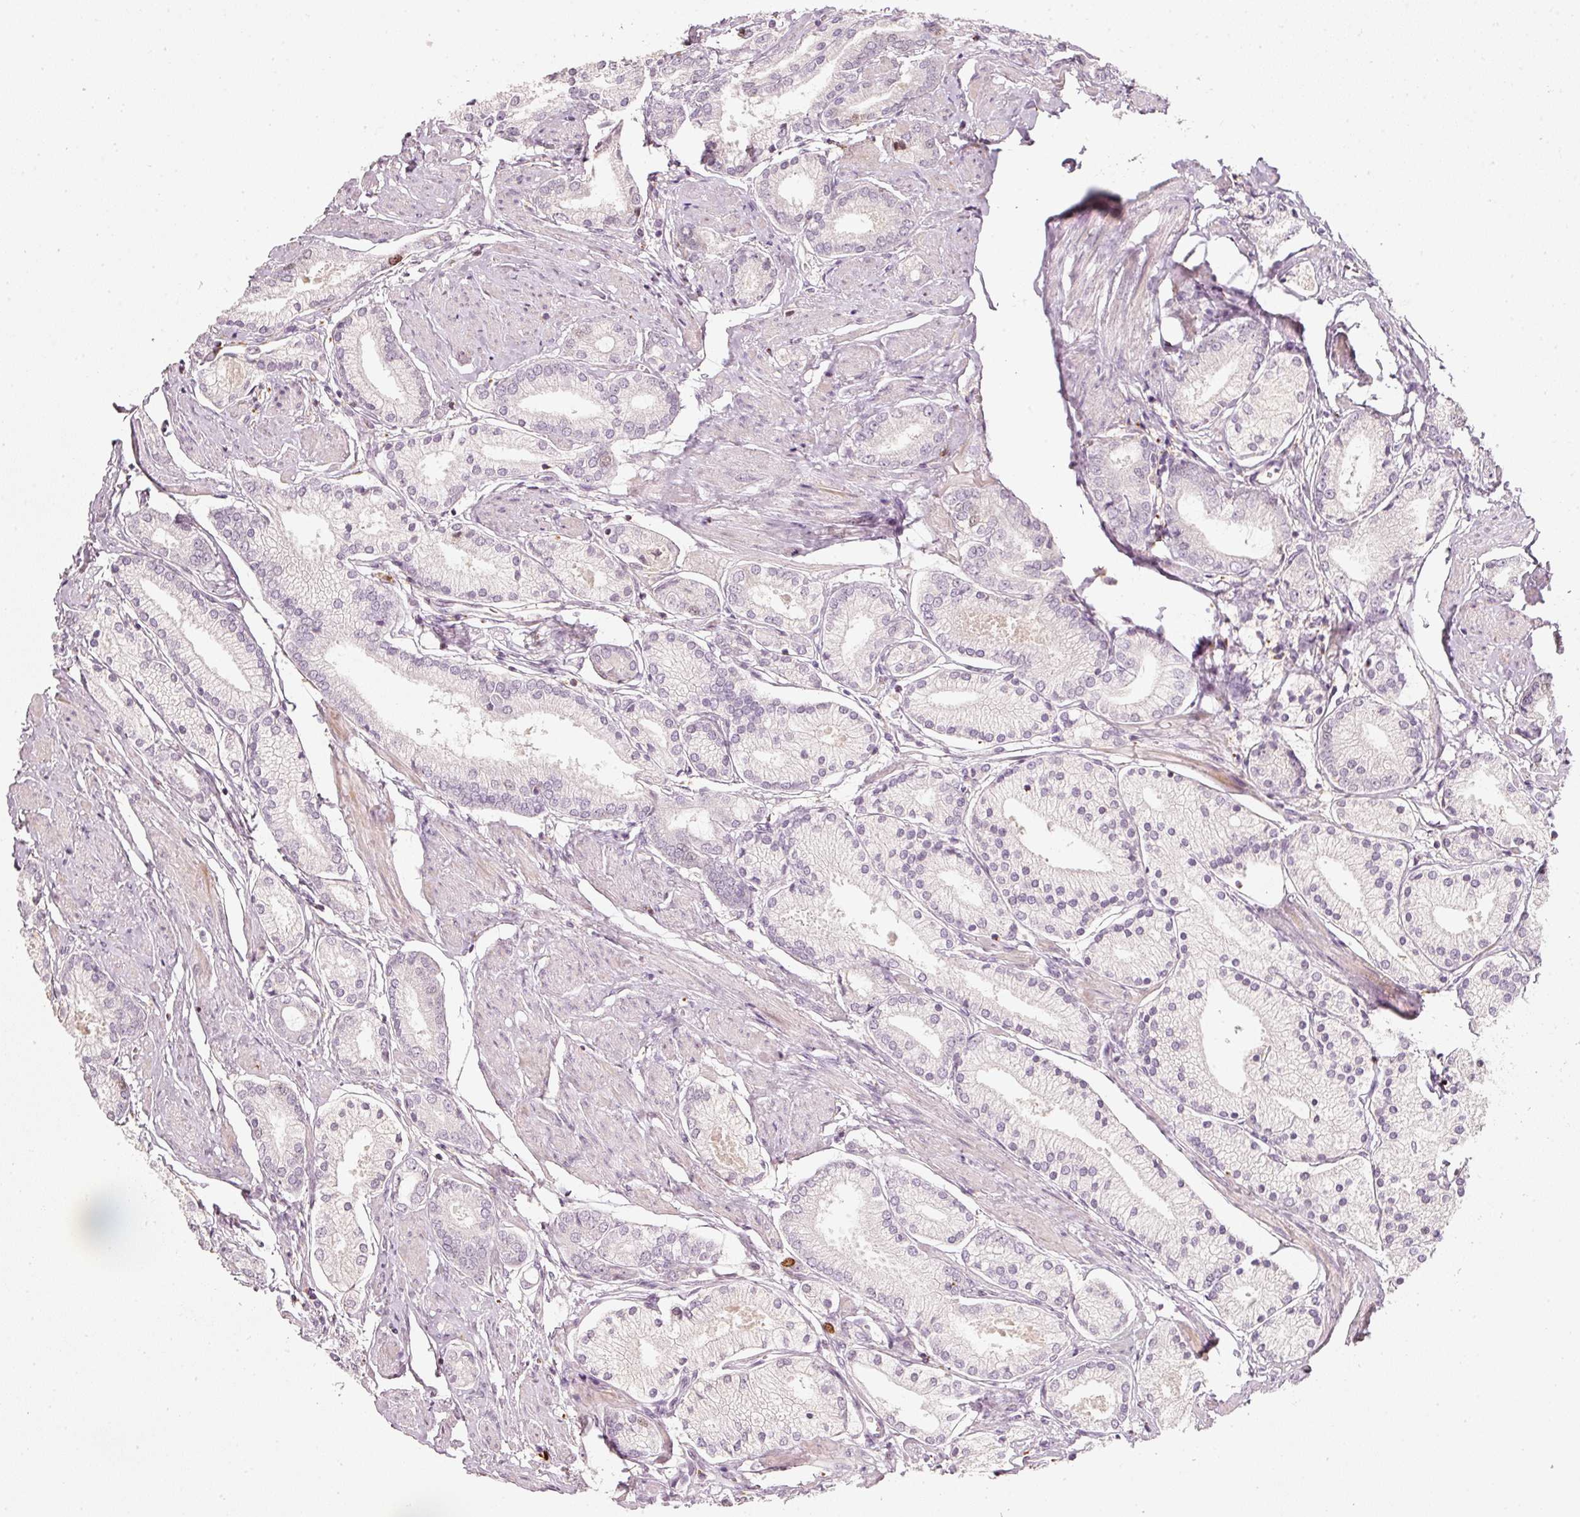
{"staining": {"intensity": "negative", "quantity": "none", "location": "none"}, "tissue": "prostate cancer", "cell_type": "Tumor cells", "image_type": "cancer", "snomed": [{"axis": "morphology", "description": "Adenocarcinoma, High grade"}, {"axis": "topography", "description": "Prostate and seminal vesicle, NOS"}], "caption": "A photomicrograph of adenocarcinoma (high-grade) (prostate) stained for a protein displays no brown staining in tumor cells.", "gene": "TREX2", "patient": {"sex": "male", "age": 64}}